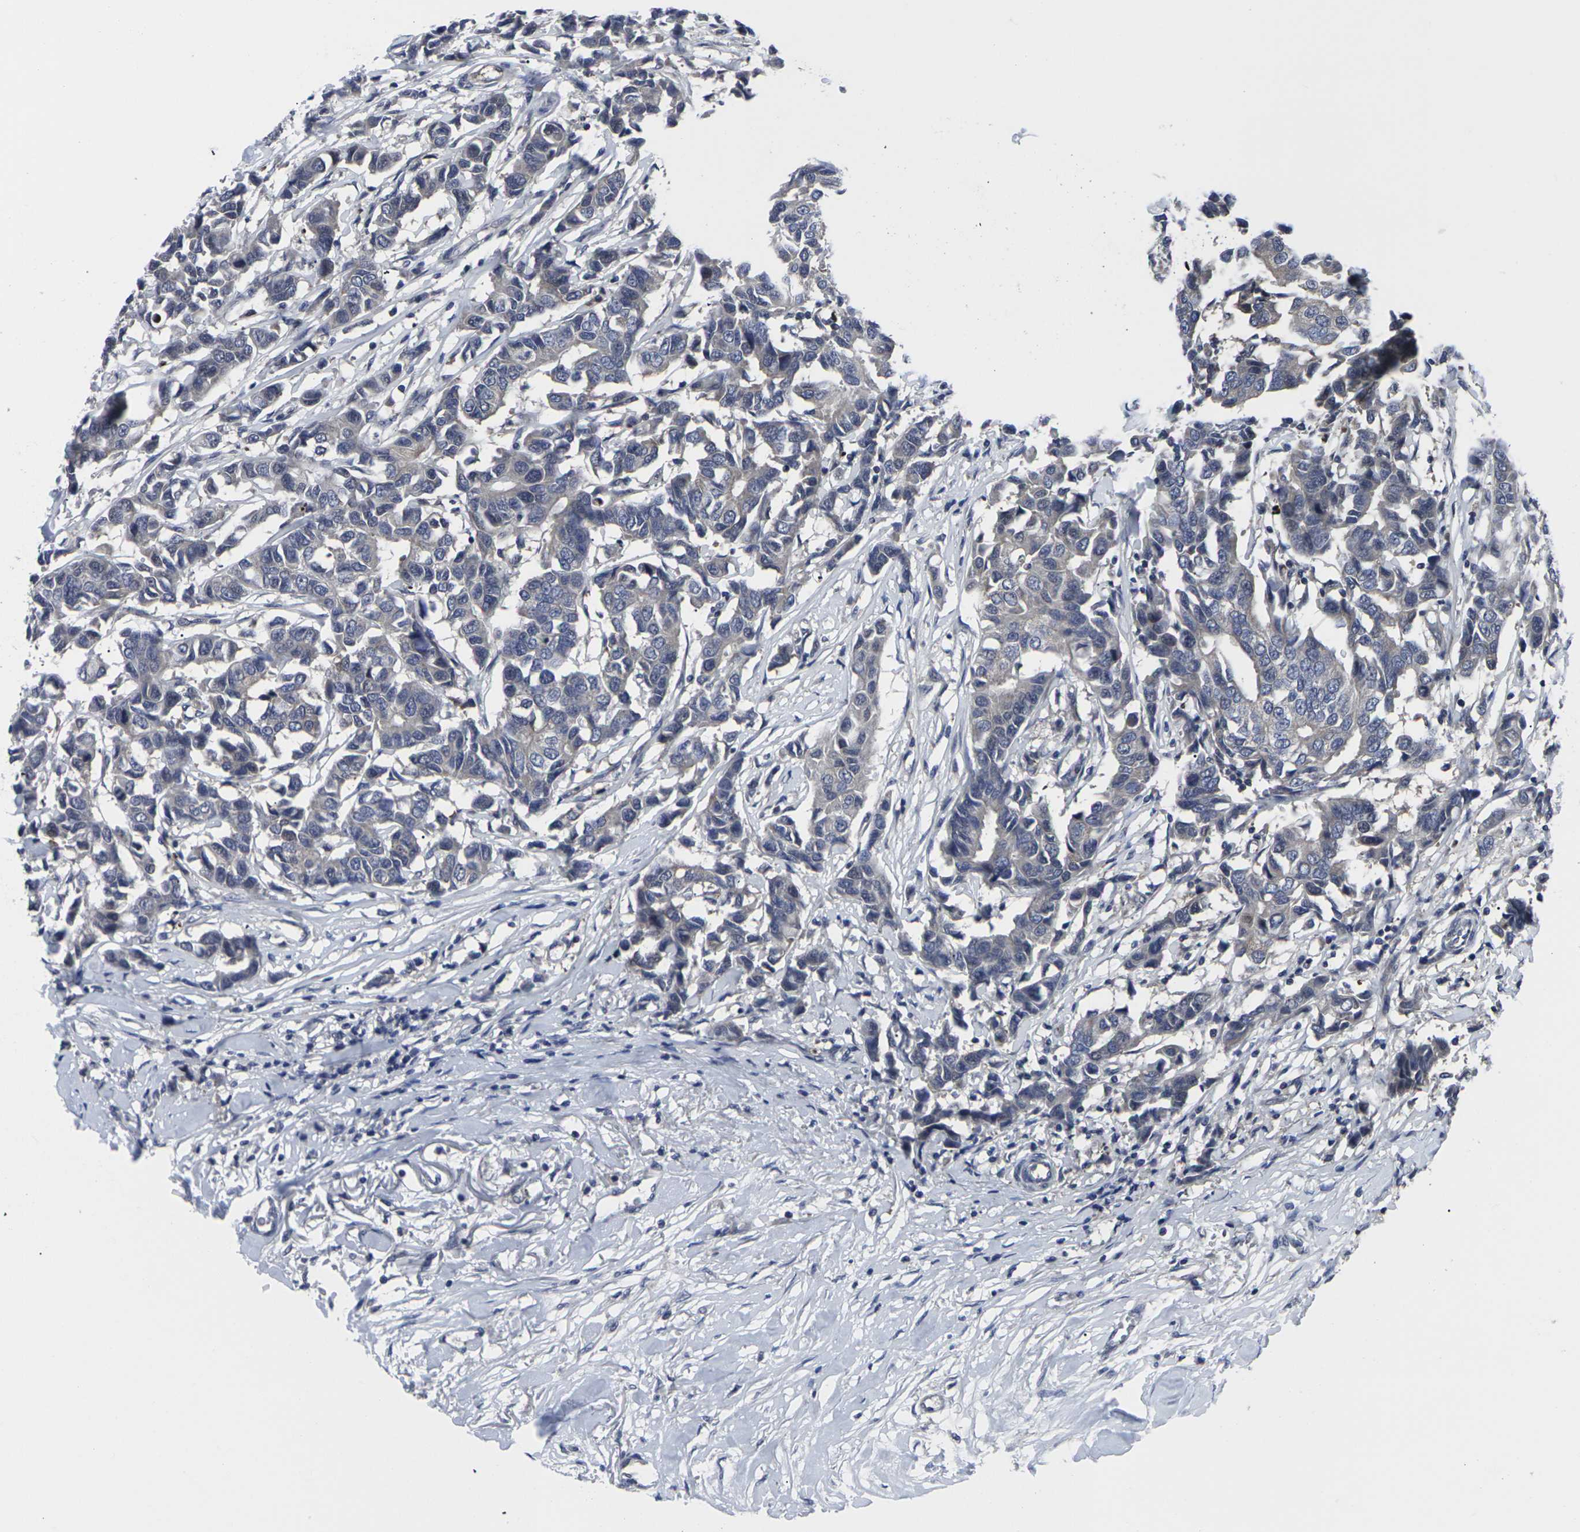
{"staining": {"intensity": "weak", "quantity": "25%-75%", "location": "cytoplasmic/membranous"}, "tissue": "breast cancer", "cell_type": "Tumor cells", "image_type": "cancer", "snomed": [{"axis": "morphology", "description": "Duct carcinoma"}, {"axis": "topography", "description": "Breast"}], "caption": "Immunohistochemical staining of human breast intraductal carcinoma reveals low levels of weak cytoplasmic/membranous protein positivity in approximately 25%-75% of tumor cells. (IHC, brightfield microscopy, high magnification).", "gene": "HPRT1", "patient": {"sex": "female", "age": 80}}